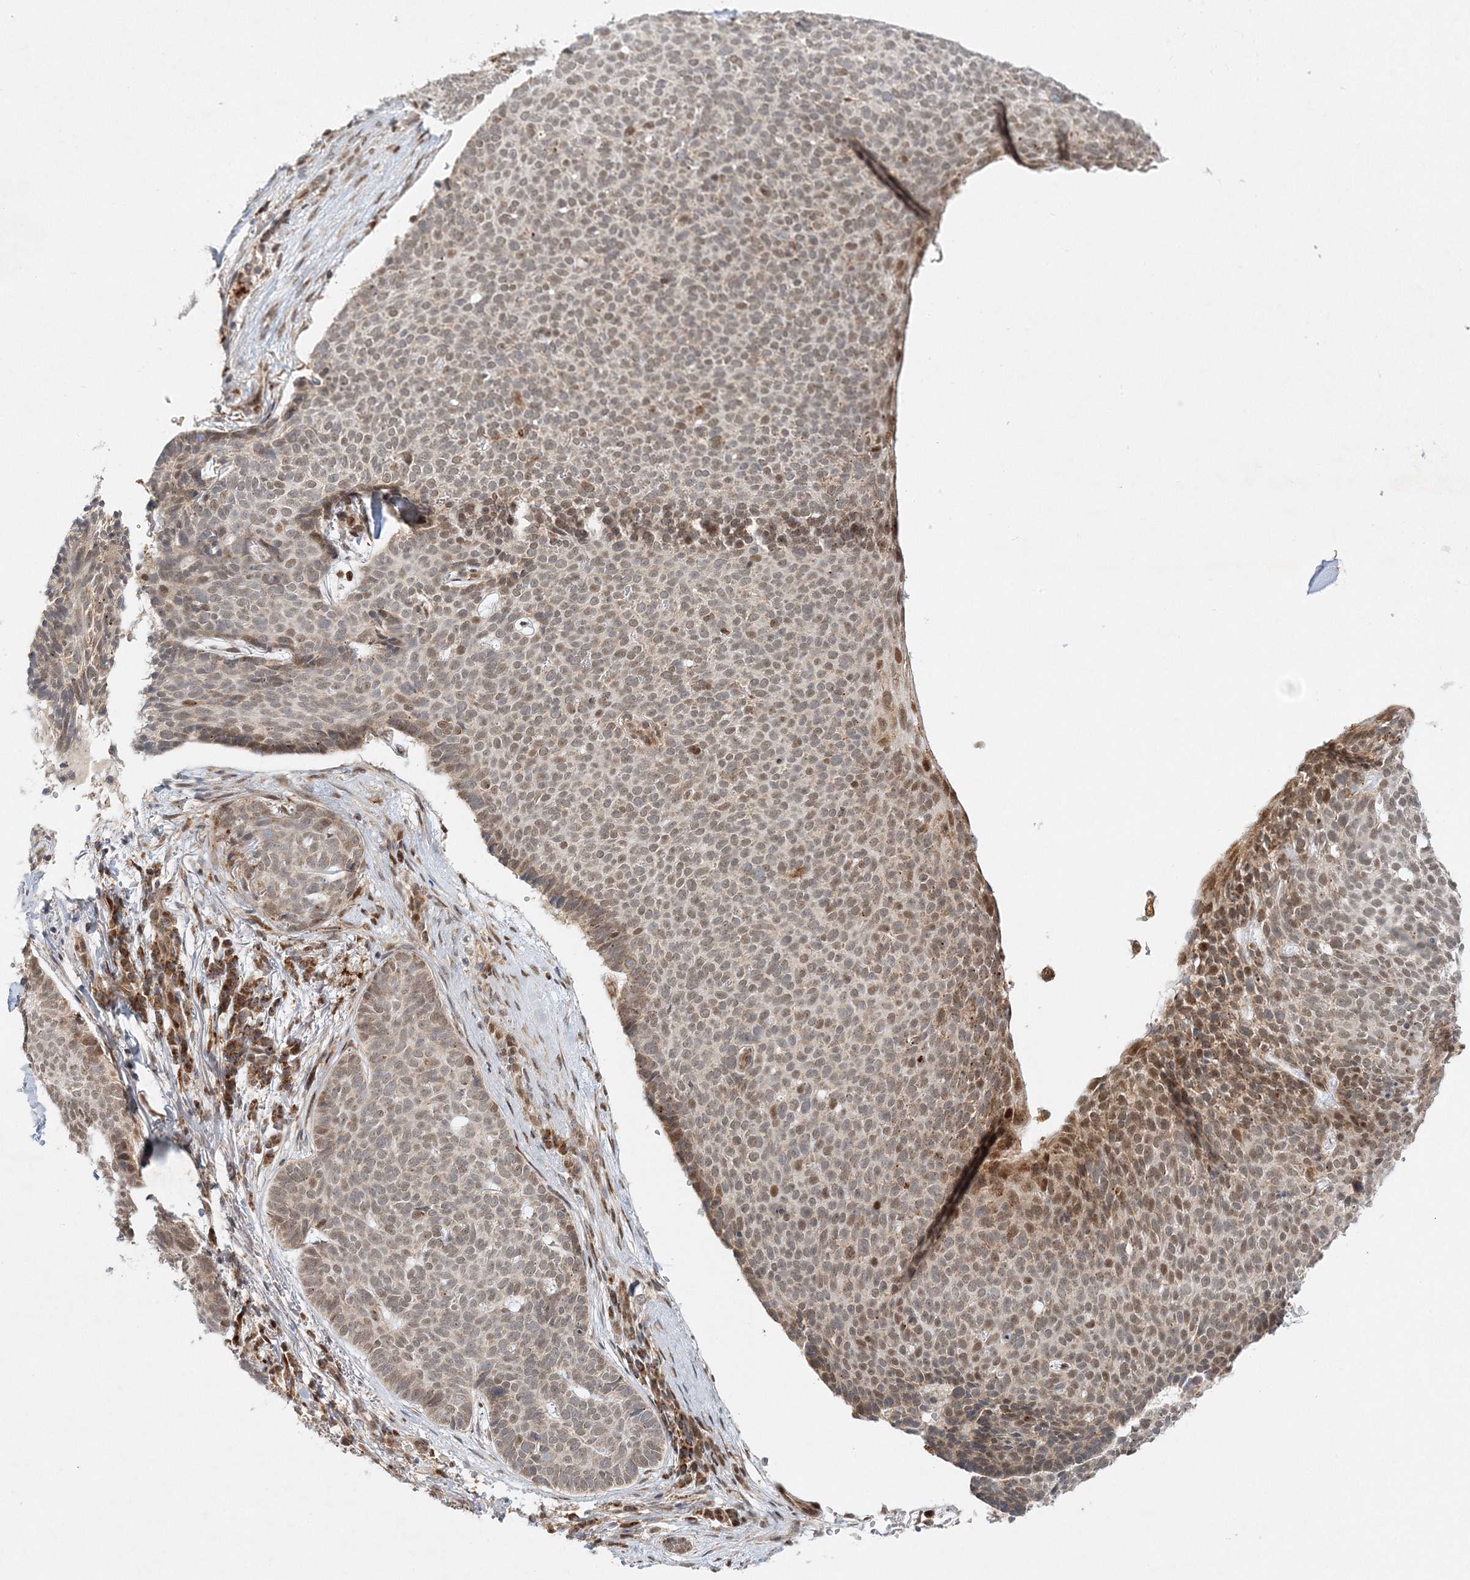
{"staining": {"intensity": "weak", "quantity": "<25%", "location": "cytoplasmic/membranous,nuclear"}, "tissue": "skin cancer", "cell_type": "Tumor cells", "image_type": "cancer", "snomed": [{"axis": "morphology", "description": "Normal tissue, NOS"}, {"axis": "morphology", "description": "Basal cell carcinoma"}, {"axis": "topography", "description": "Skin"}], "caption": "The photomicrograph shows no staining of tumor cells in skin basal cell carcinoma. The staining is performed using DAB (3,3'-diaminobenzidine) brown chromogen with nuclei counter-stained in using hematoxylin.", "gene": "RAB11FIP2", "patient": {"sex": "male", "age": 50}}